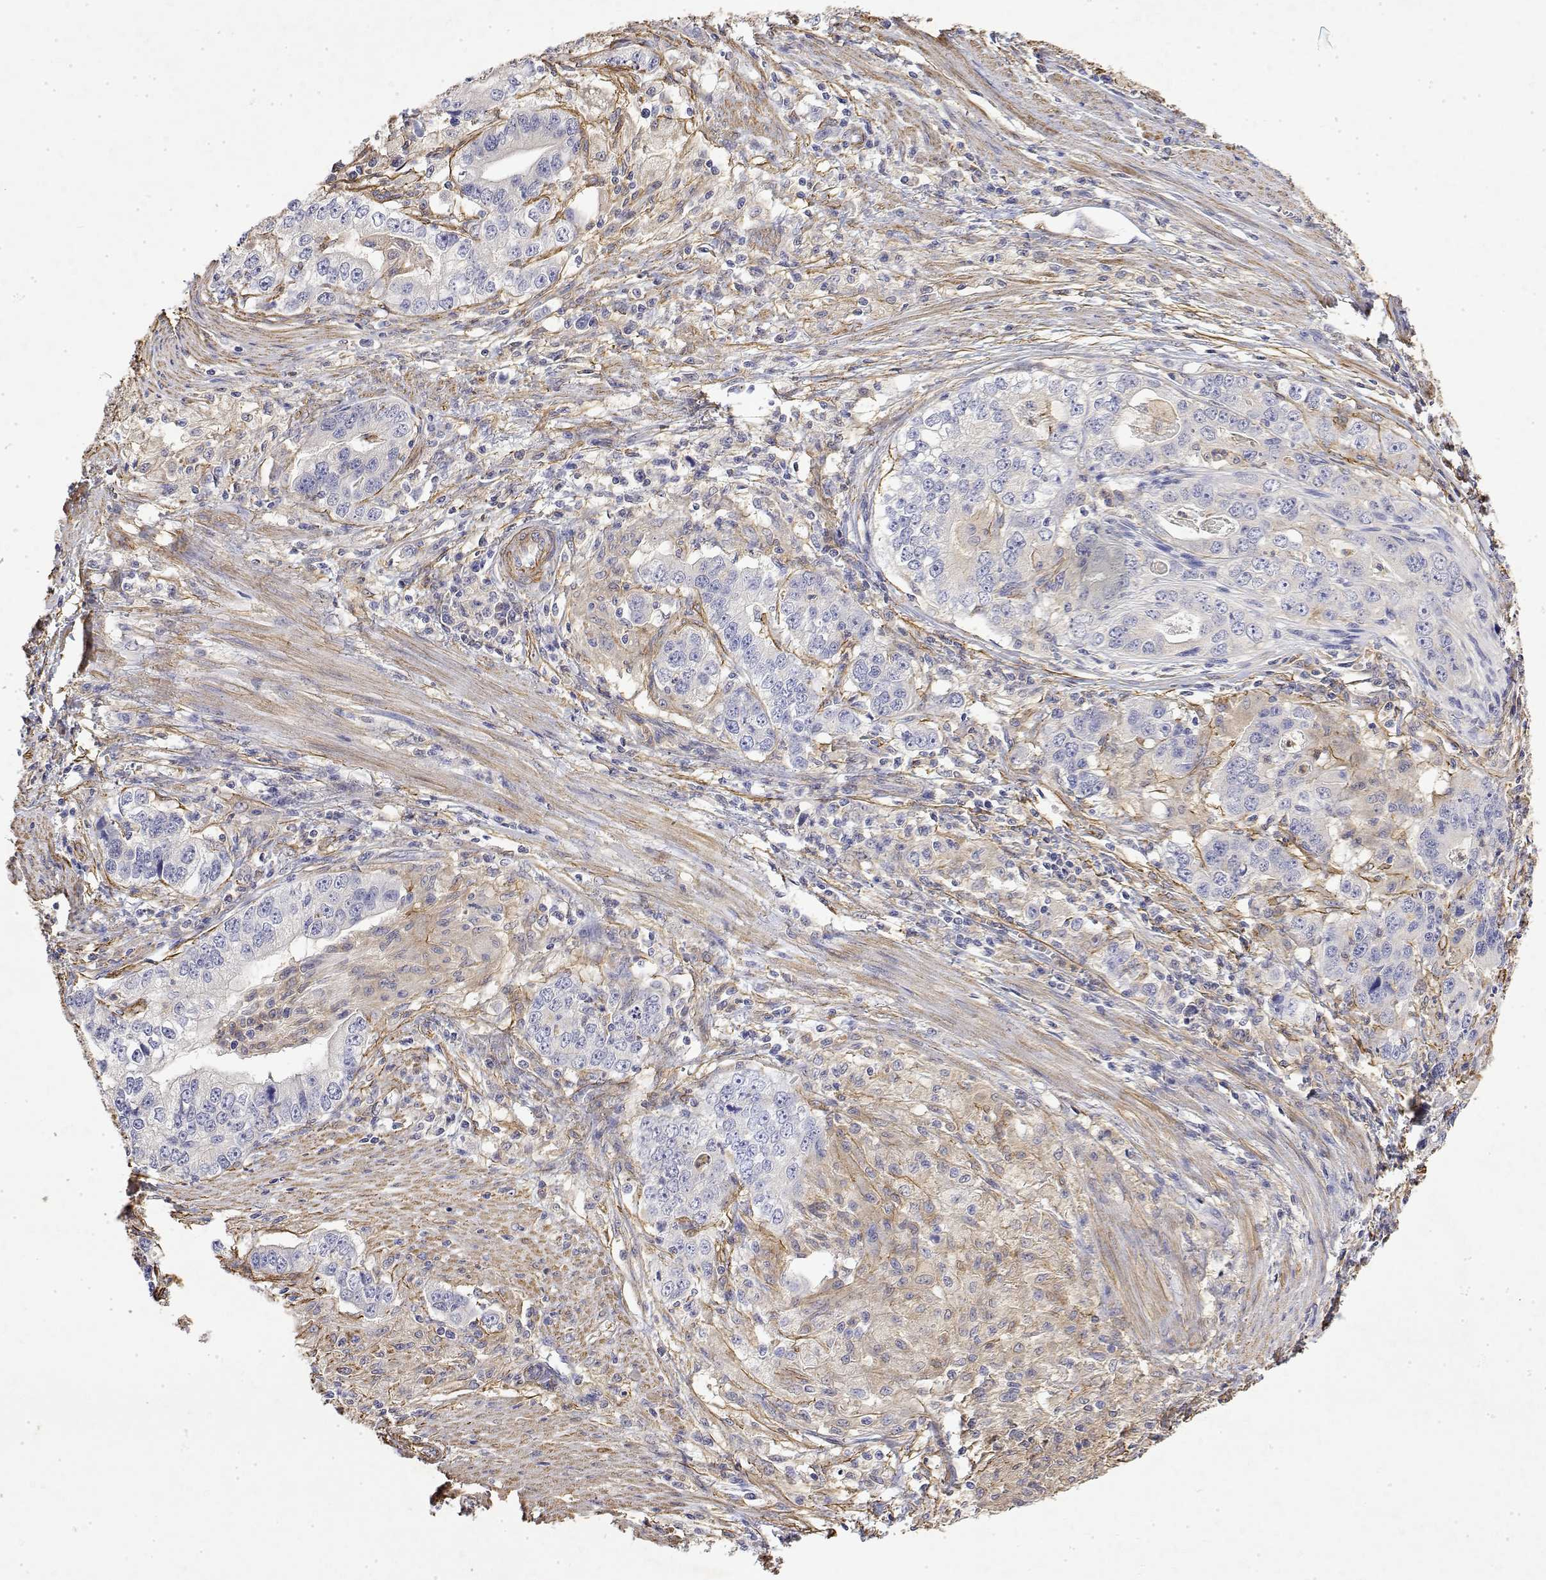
{"staining": {"intensity": "negative", "quantity": "none", "location": "none"}, "tissue": "stomach cancer", "cell_type": "Tumor cells", "image_type": "cancer", "snomed": [{"axis": "morphology", "description": "Adenocarcinoma, NOS"}, {"axis": "topography", "description": "Stomach, lower"}], "caption": "Human stomach cancer stained for a protein using immunohistochemistry (IHC) demonstrates no staining in tumor cells.", "gene": "SOWAHD", "patient": {"sex": "female", "age": 72}}